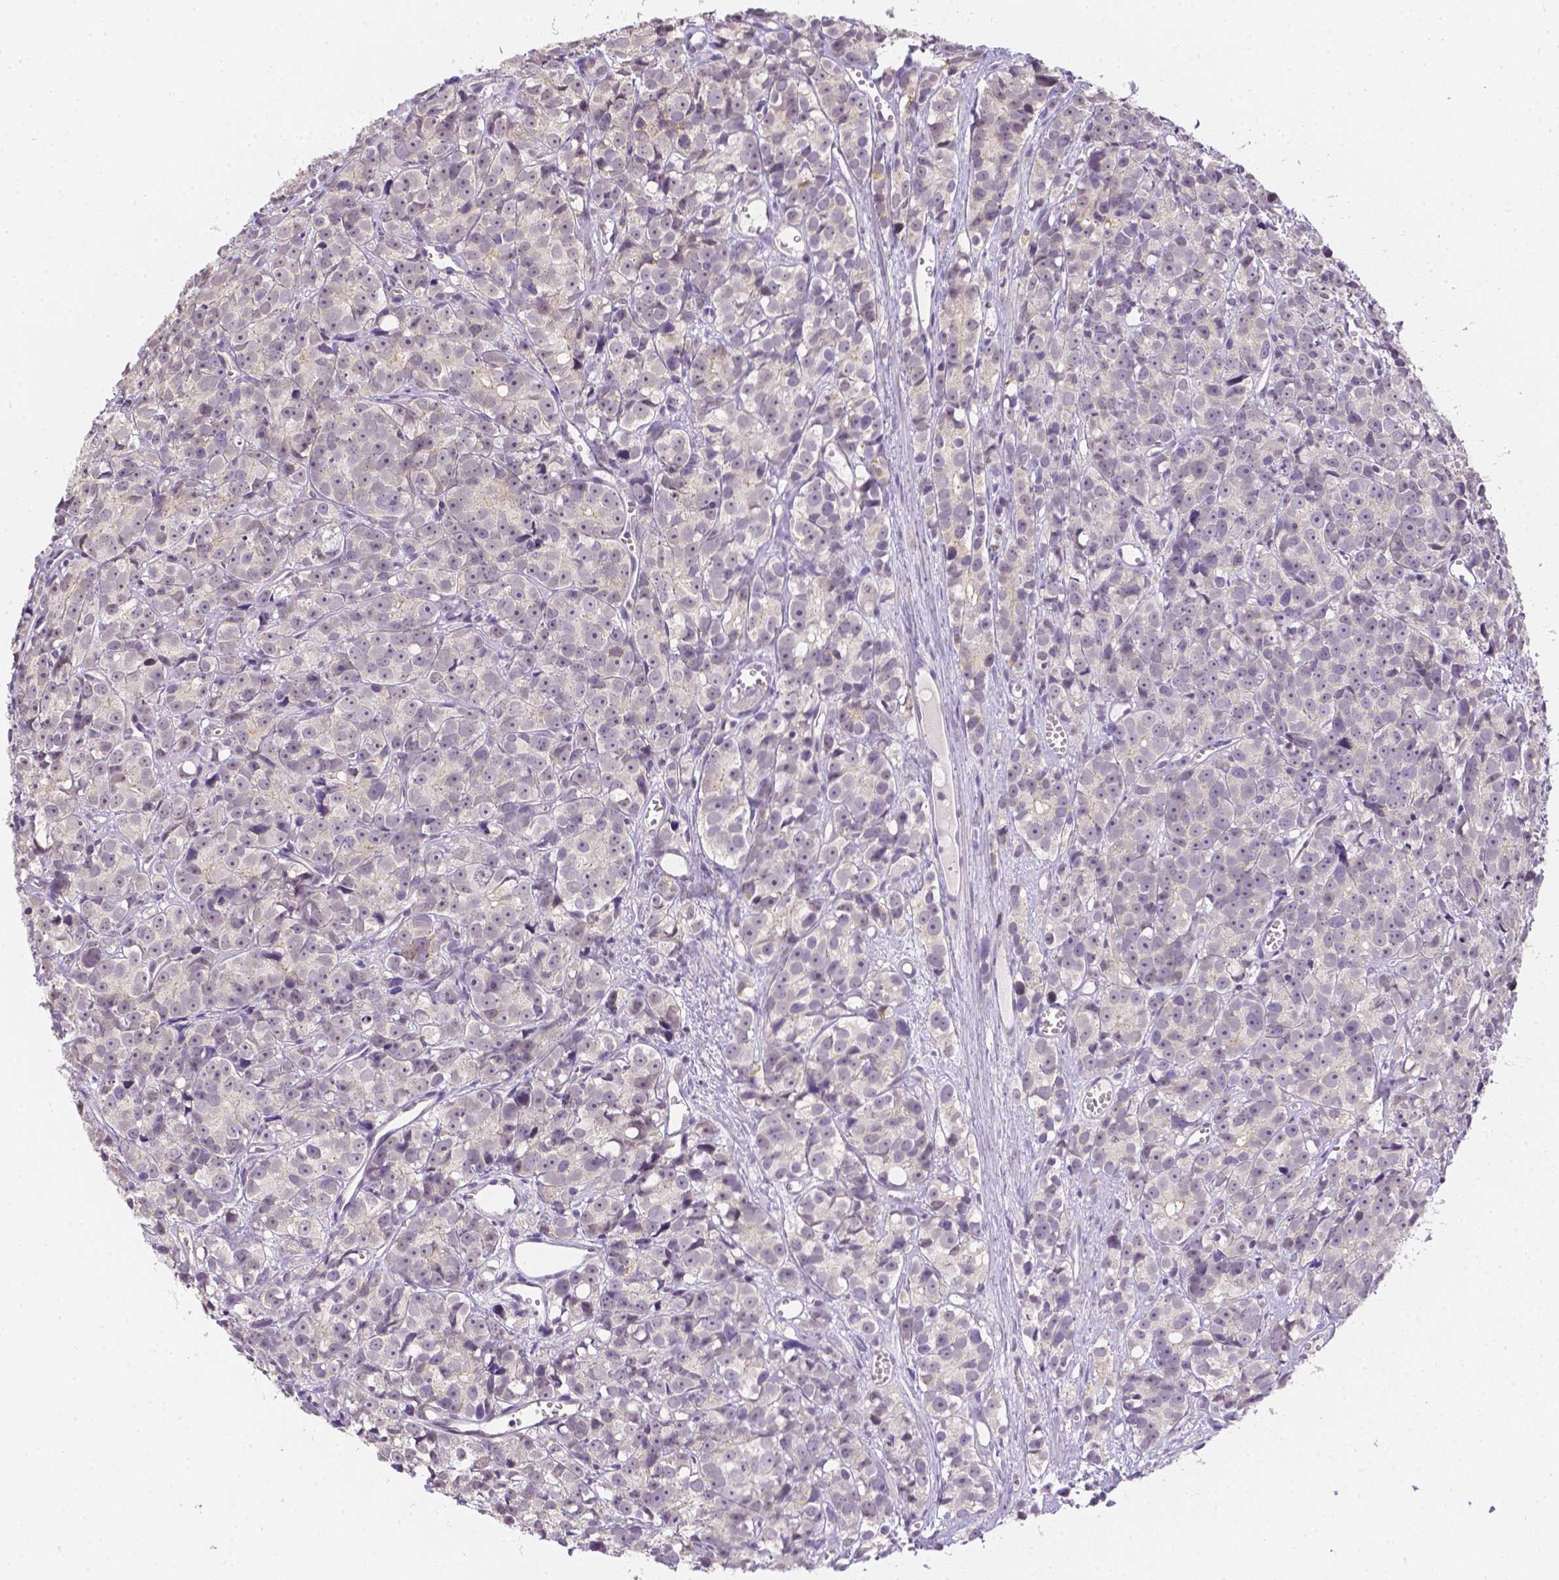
{"staining": {"intensity": "negative", "quantity": "none", "location": "none"}, "tissue": "prostate cancer", "cell_type": "Tumor cells", "image_type": "cancer", "snomed": [{"axis": "morphology", "description": "Adenocarcinoma, High grade"}, {"axis": "topography", "description": "Prostate"}], "caption": "IHC image of neoplastic tissue: prostate cancer stained with DAB reveals no significant protein positivity in tumor cells.", "gene": "ZNF280B", "patient": {"sex": "male", "age": 77}}